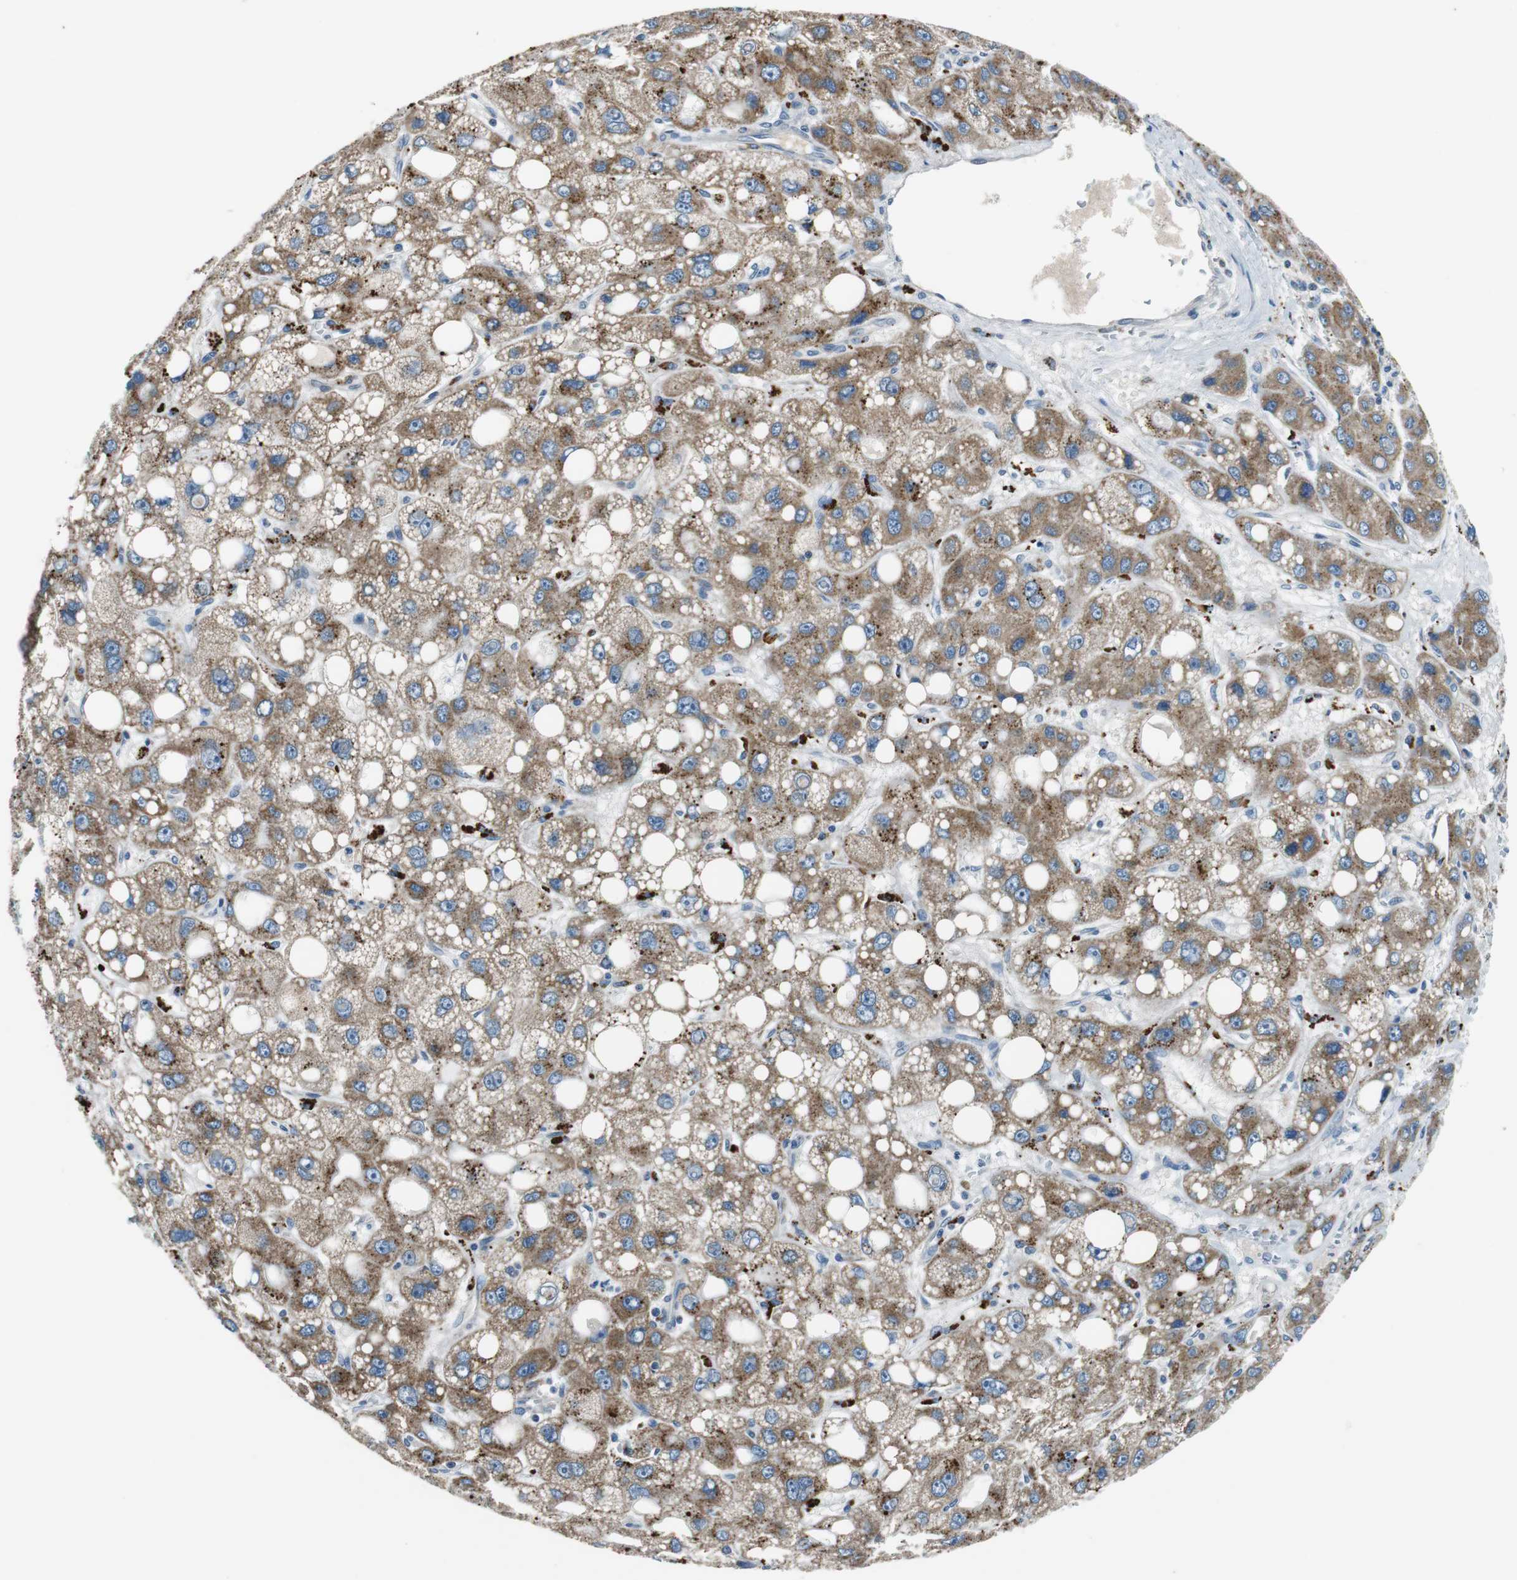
{"staining": {"intensity": "moderate", "quantity": ">75%", "location": "cytoplasmic/membranous"}, "tissue": "liver cancer", "cell_type": "Tumor cells", "image_type": "cancer", "snomed": [{"axis": "morphology", "description": "Carcinoma, Hepatocellular, NOS"}, {"axis": "topography", "description": "Liver"}], "caption": "Protein staining reveals moderate cytoplasmic/membranous positivity in about >75% of tumor cells in liver cancer (hepatocellular carcinoma).", "gene": "NLGN1", "patient": {"sex": "male", "age": 55}}